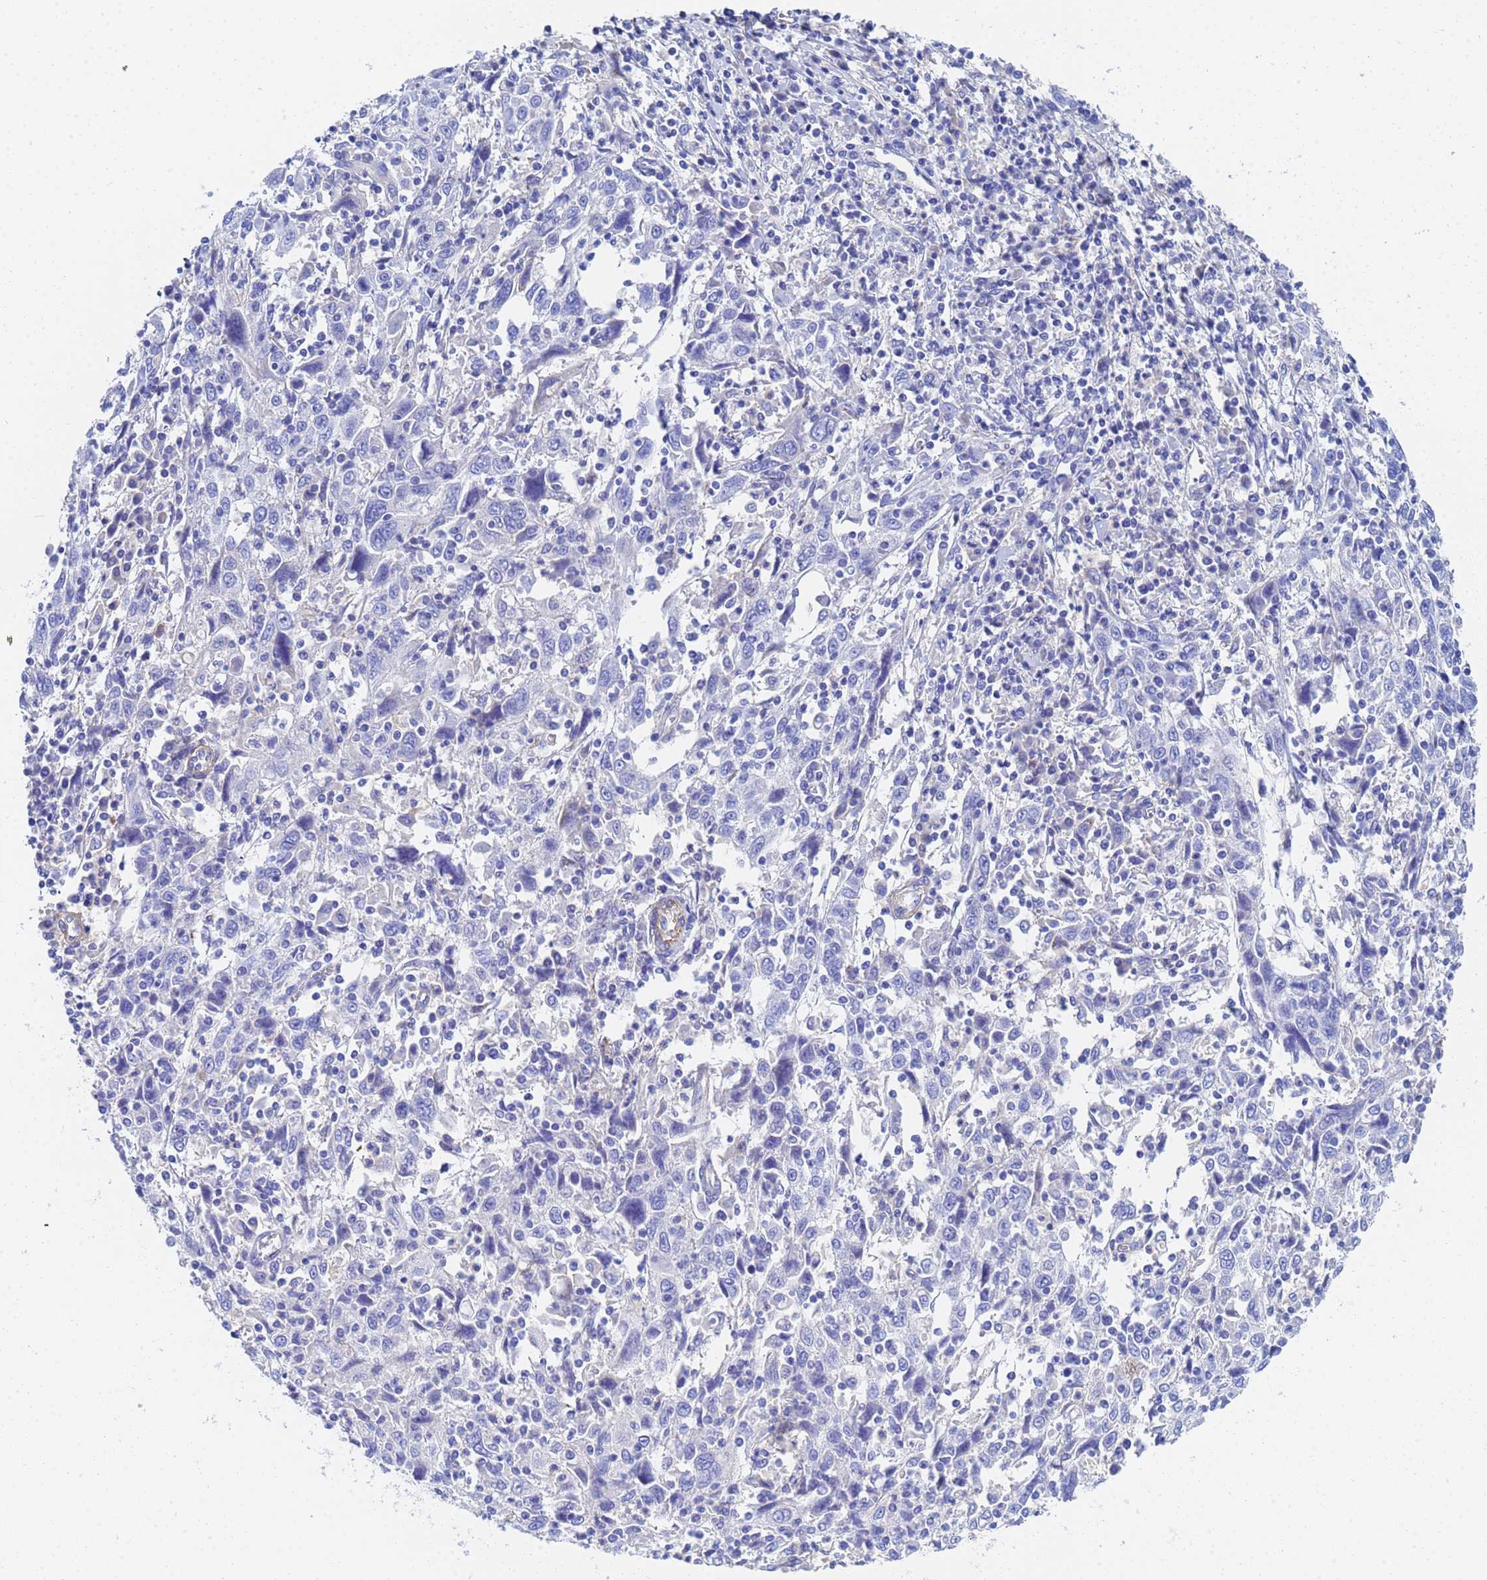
{"staining": {"intensity": "negative", "quantity": "none", "location": "none"}, "tissue": "cervical cancer", "cell_type": "Tumor cells", "image_type": "cancer", "snomed": [{"axis": "morphology", "description": "Squamous cell carcinoma, NOS"}, {"axis": "topography", "description": "Cervix"}], "caption": "This photomicrograph is of cervical squamous cell carcinoma stained with IHC to label a protein in brown with the nuclei are counter-stained blue. There is no staining in tumor cells. (DAB immunohistochemistry (IHC) visualized using brightfield microscopy, high magnification).", "gene": "CST4", "patient": {"sex": "female", "age": 46}}